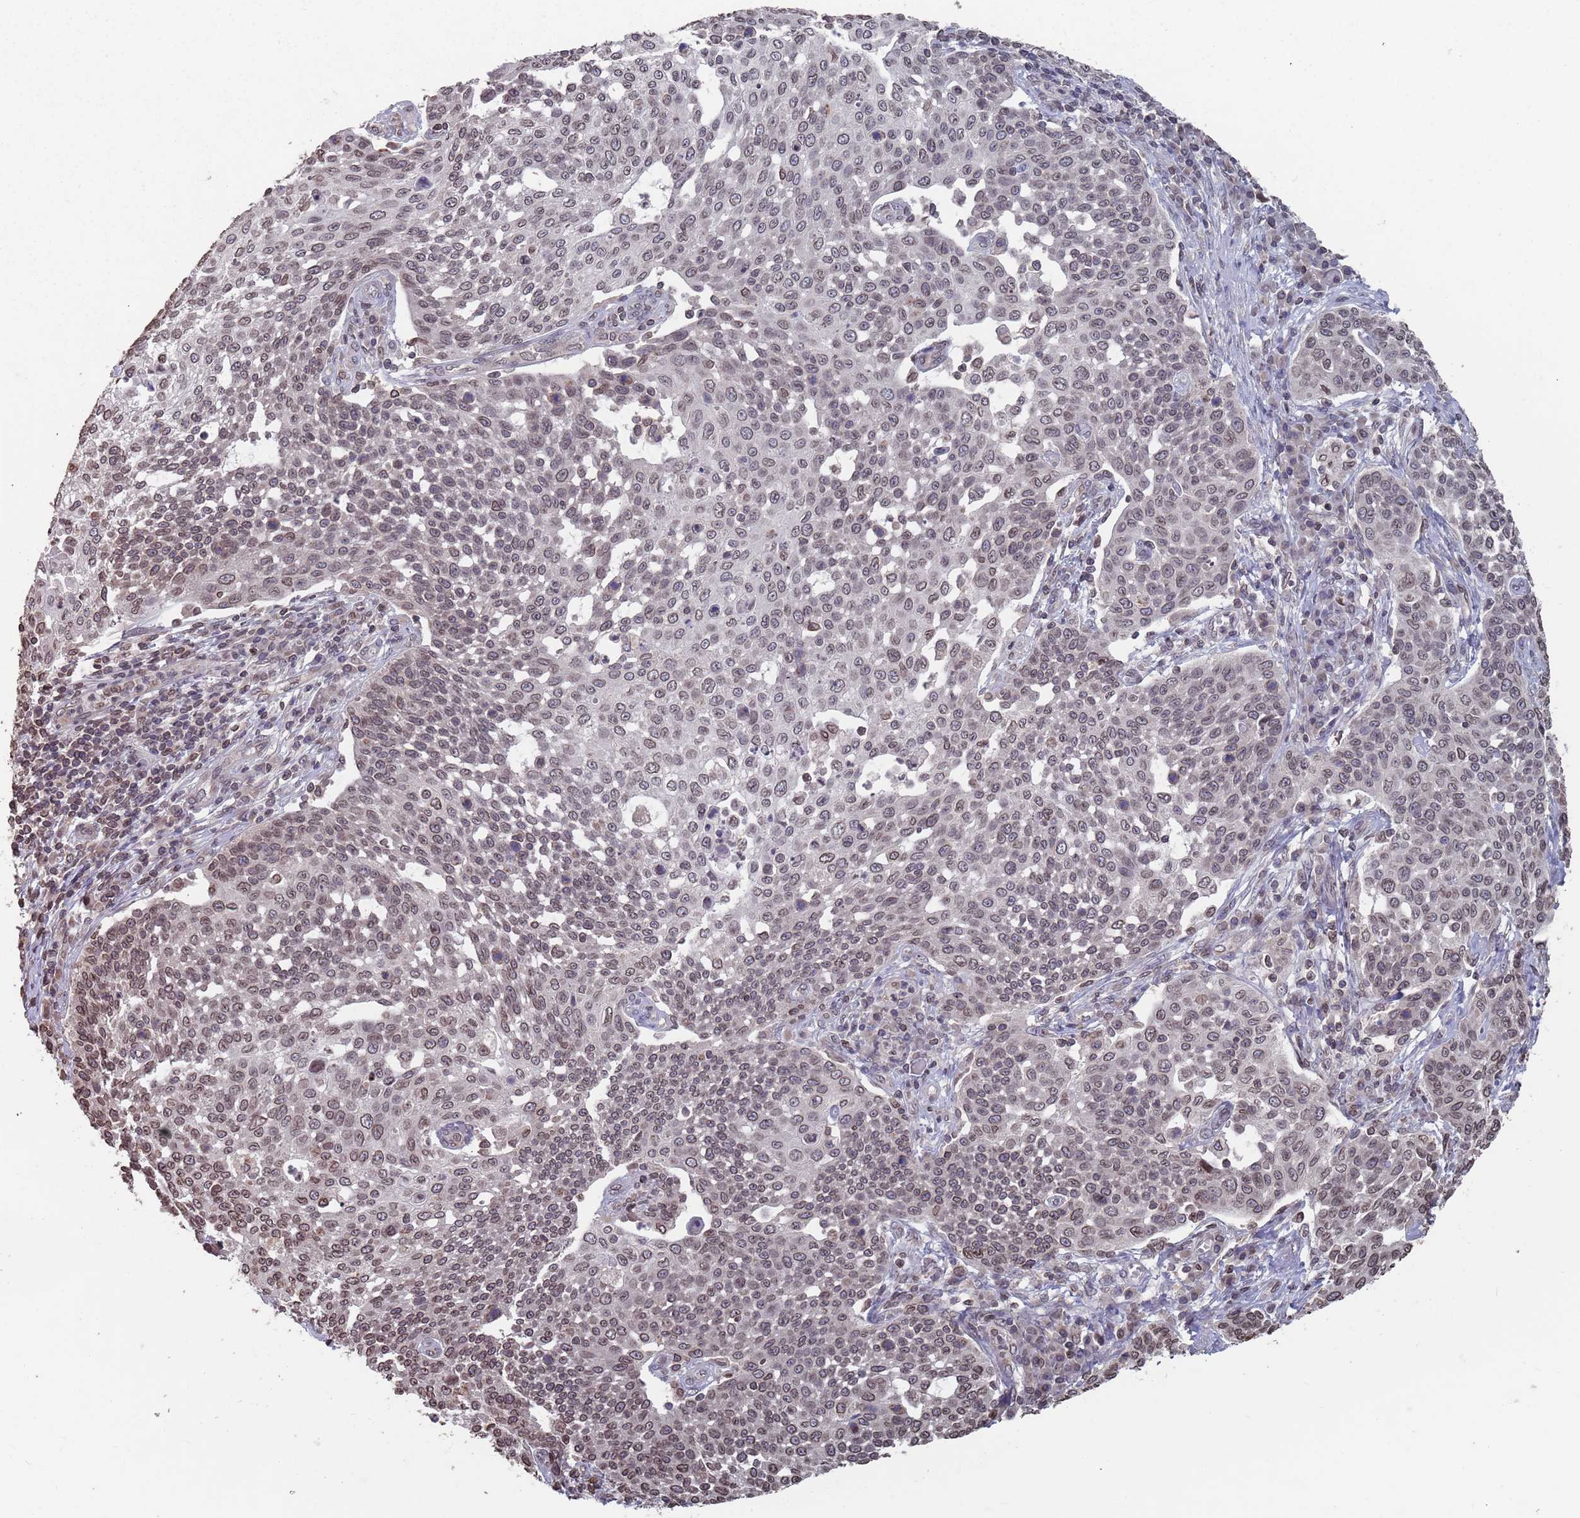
{"staining": {"intensity": "moderate", "quantity": "25%-75%", "location": "nuclear"}, "tissue": "cervical cancer", "cell_type": "Tumor cells", "image_type": "cancer", "snomed": [{"axis": "morphology", "description": "Squamous cell carcinoma, NOS"}, {"axis": "topography", "description": "Cervix"}], "caption": "A photomicrograph of cervical cancer stained for a protein reveals moderate nuclear brown staining in tumor cells.", "gene": "SDHAF3", "patient": {"sex": "female", "age": 34}}